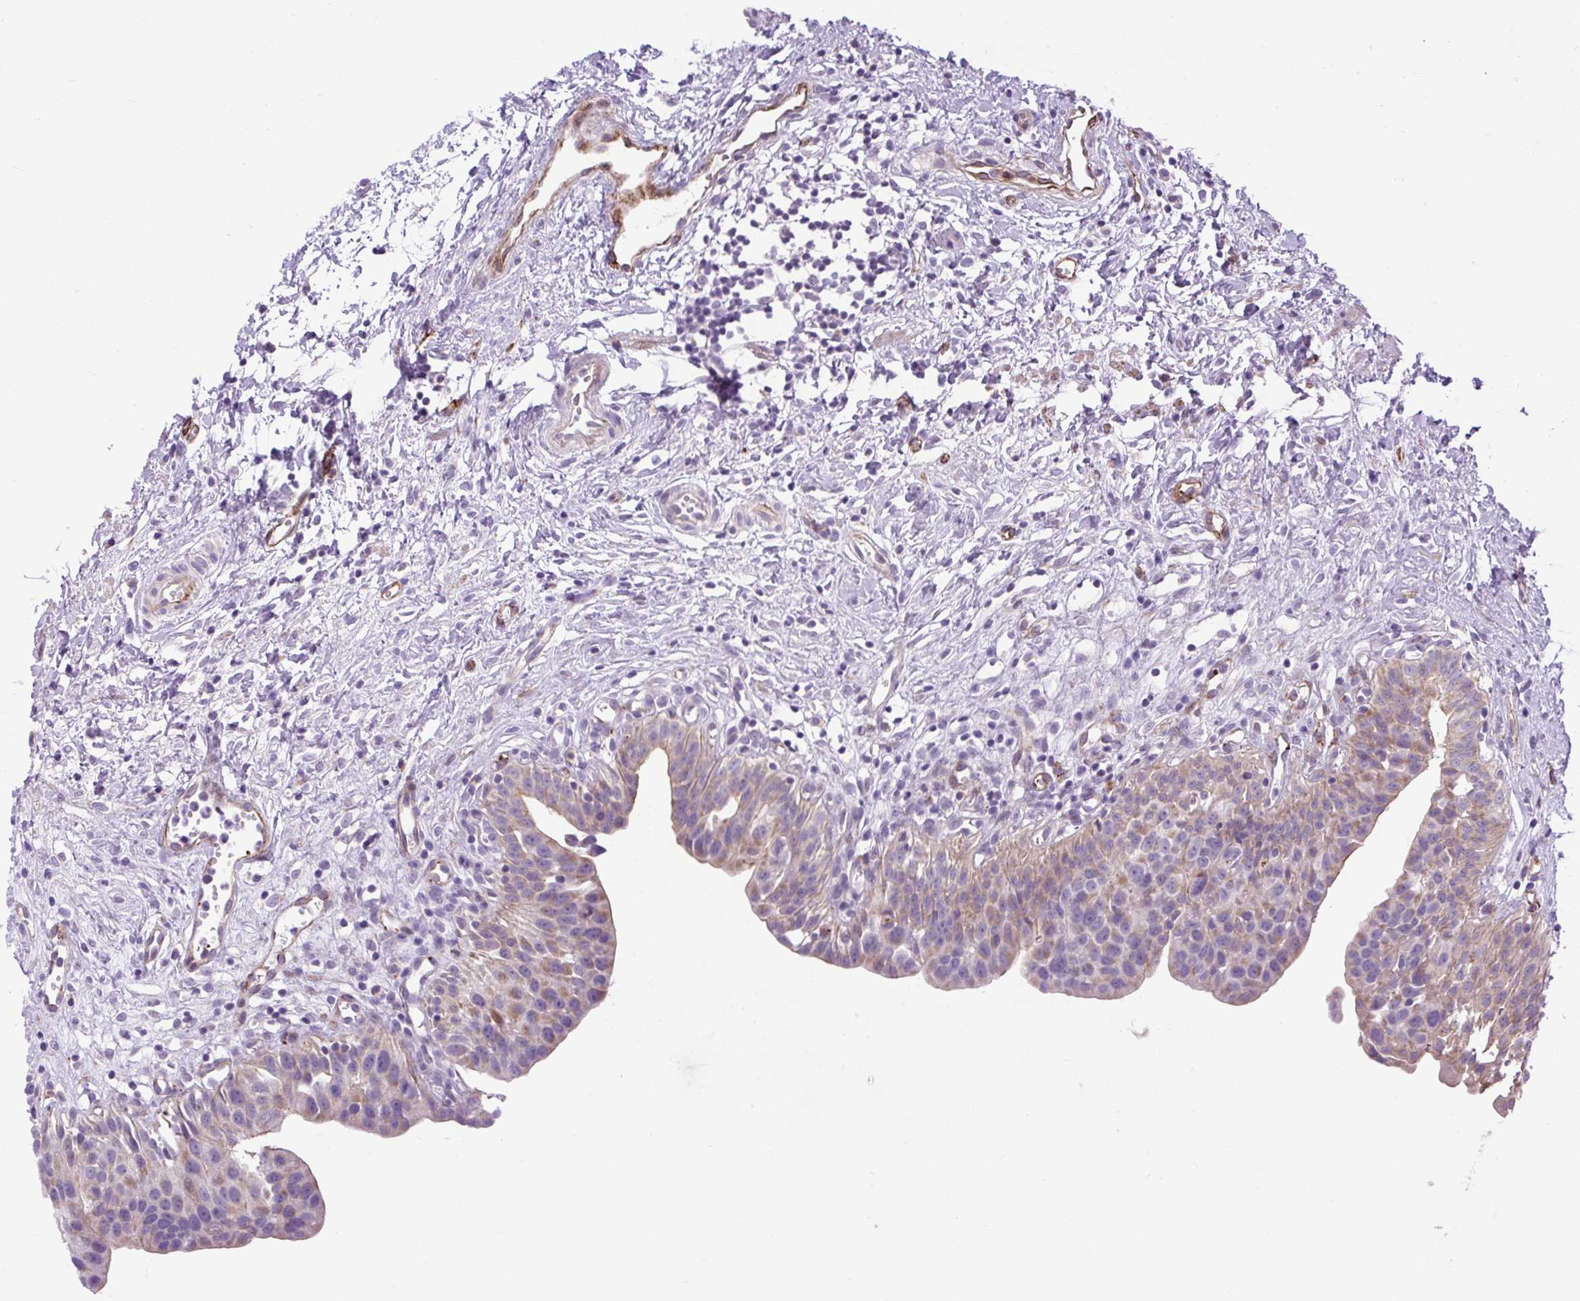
{"staining": {"intensity": "weak", "quantity": "25%-75%", "location": "cytoplasmic/membranous"}, "tissue": "urinary bladder", "cell_type": "Urothelial cells", "image_type": "normal", "snomed": [{"axis": "morphology", "description": "Normal tissue, NOS"}, {"axis": "topography", "description": "Urinary bladder"}], "caption": "Brown immunohistochemical staining in normal human urinary bladder exhibits weak cytoplasmic/membranous staining in approximately 25%-75% of urothelial cells.", "gene": "RNASE10", "patient": {"sex": "male", "age": 51}}